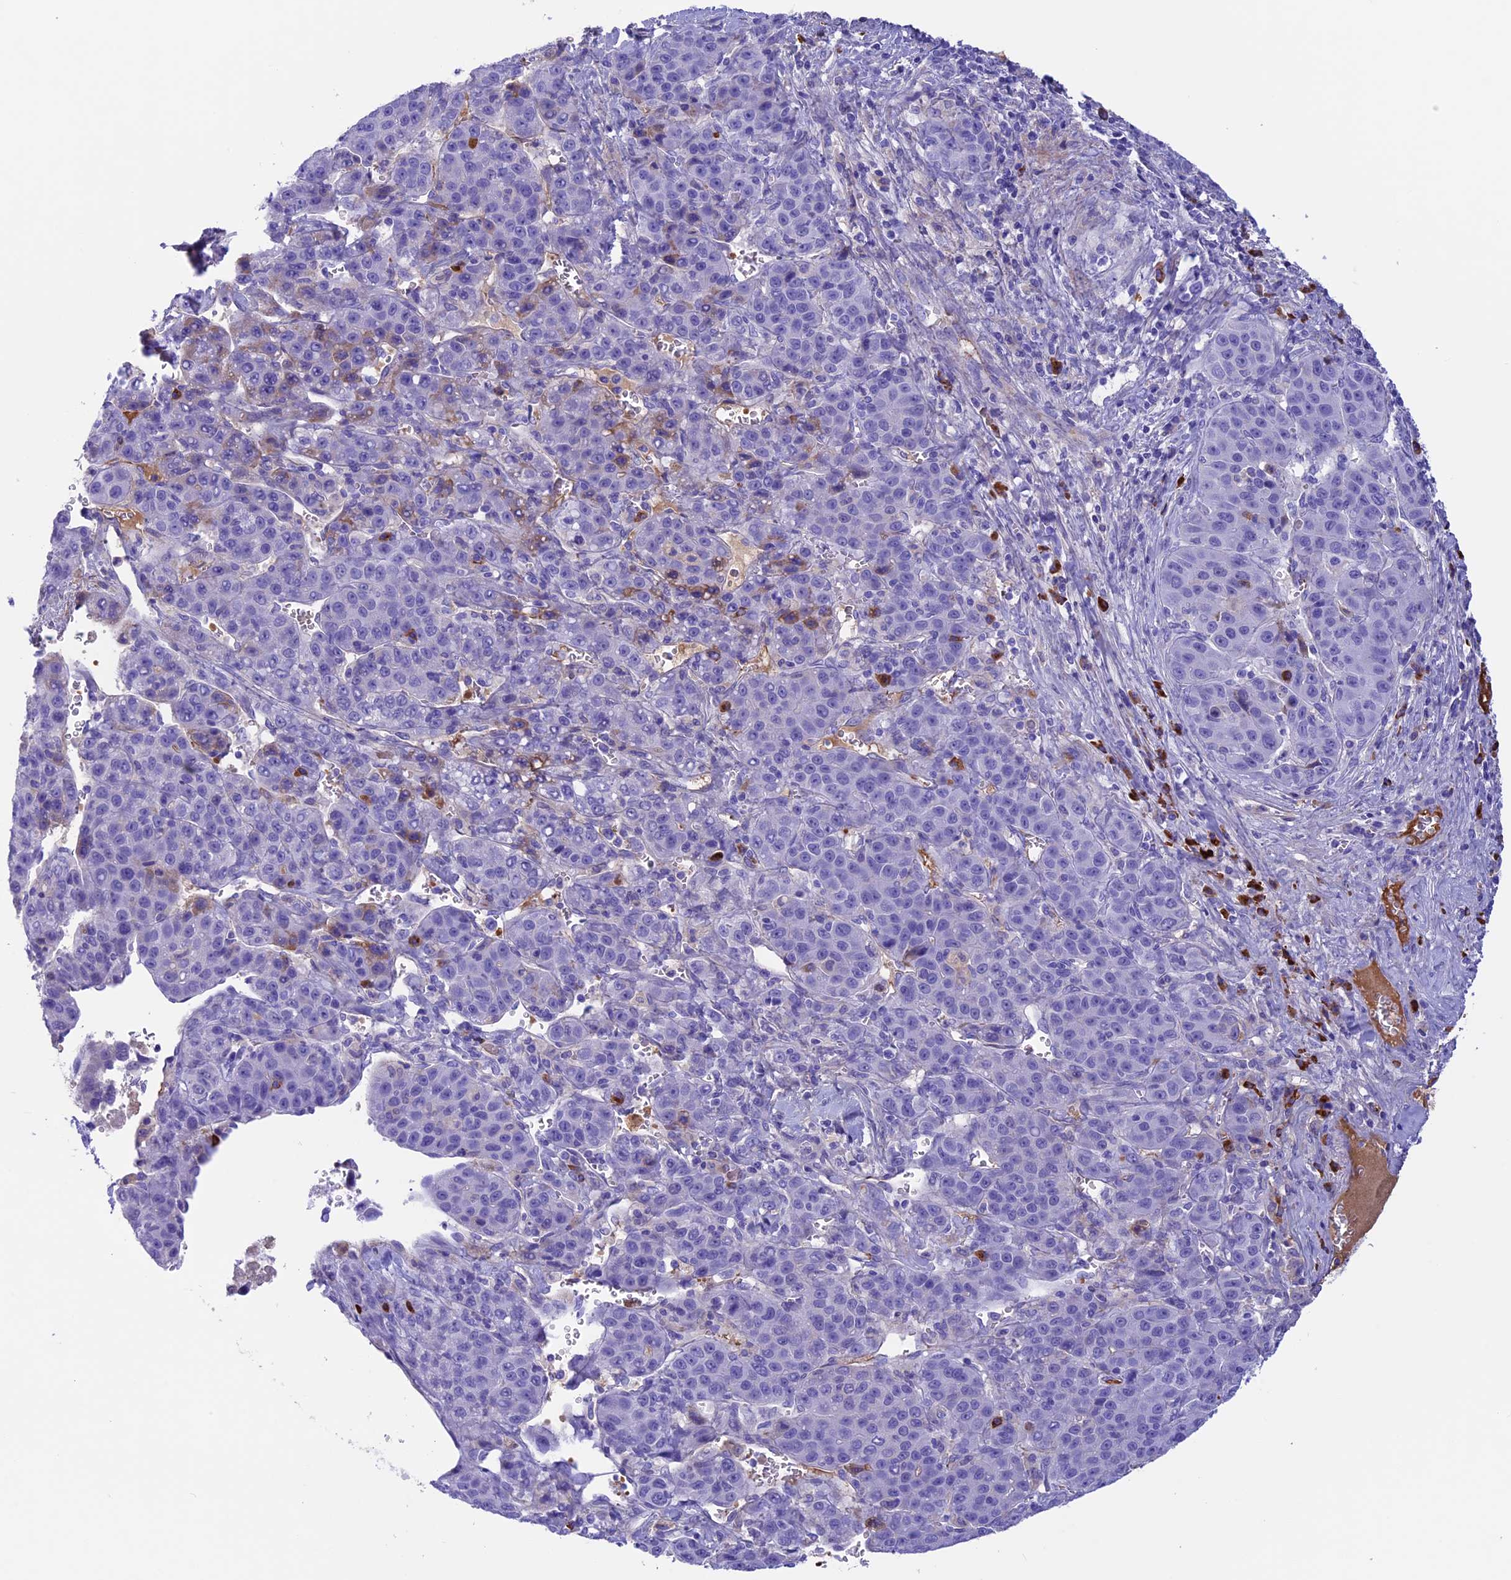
{"staining": {"intensity": "negative", "quantity": "none", "location": "none"}, "tissue": "liver cancer", "cell_type": "Tumor cells", "image_type": "cancer", "snomed": [{"axis": "morphology", "description": "Carcinoma, Hepatocellular, NOS"}, {"axis": "topography", "description": "Liver"}], "caption": "IHC of hepatocellular carcinoma (liver) displays no staining in tumor cells.", "gene": "IGSF6", "patient": {"sex": "female", "age": 53}}